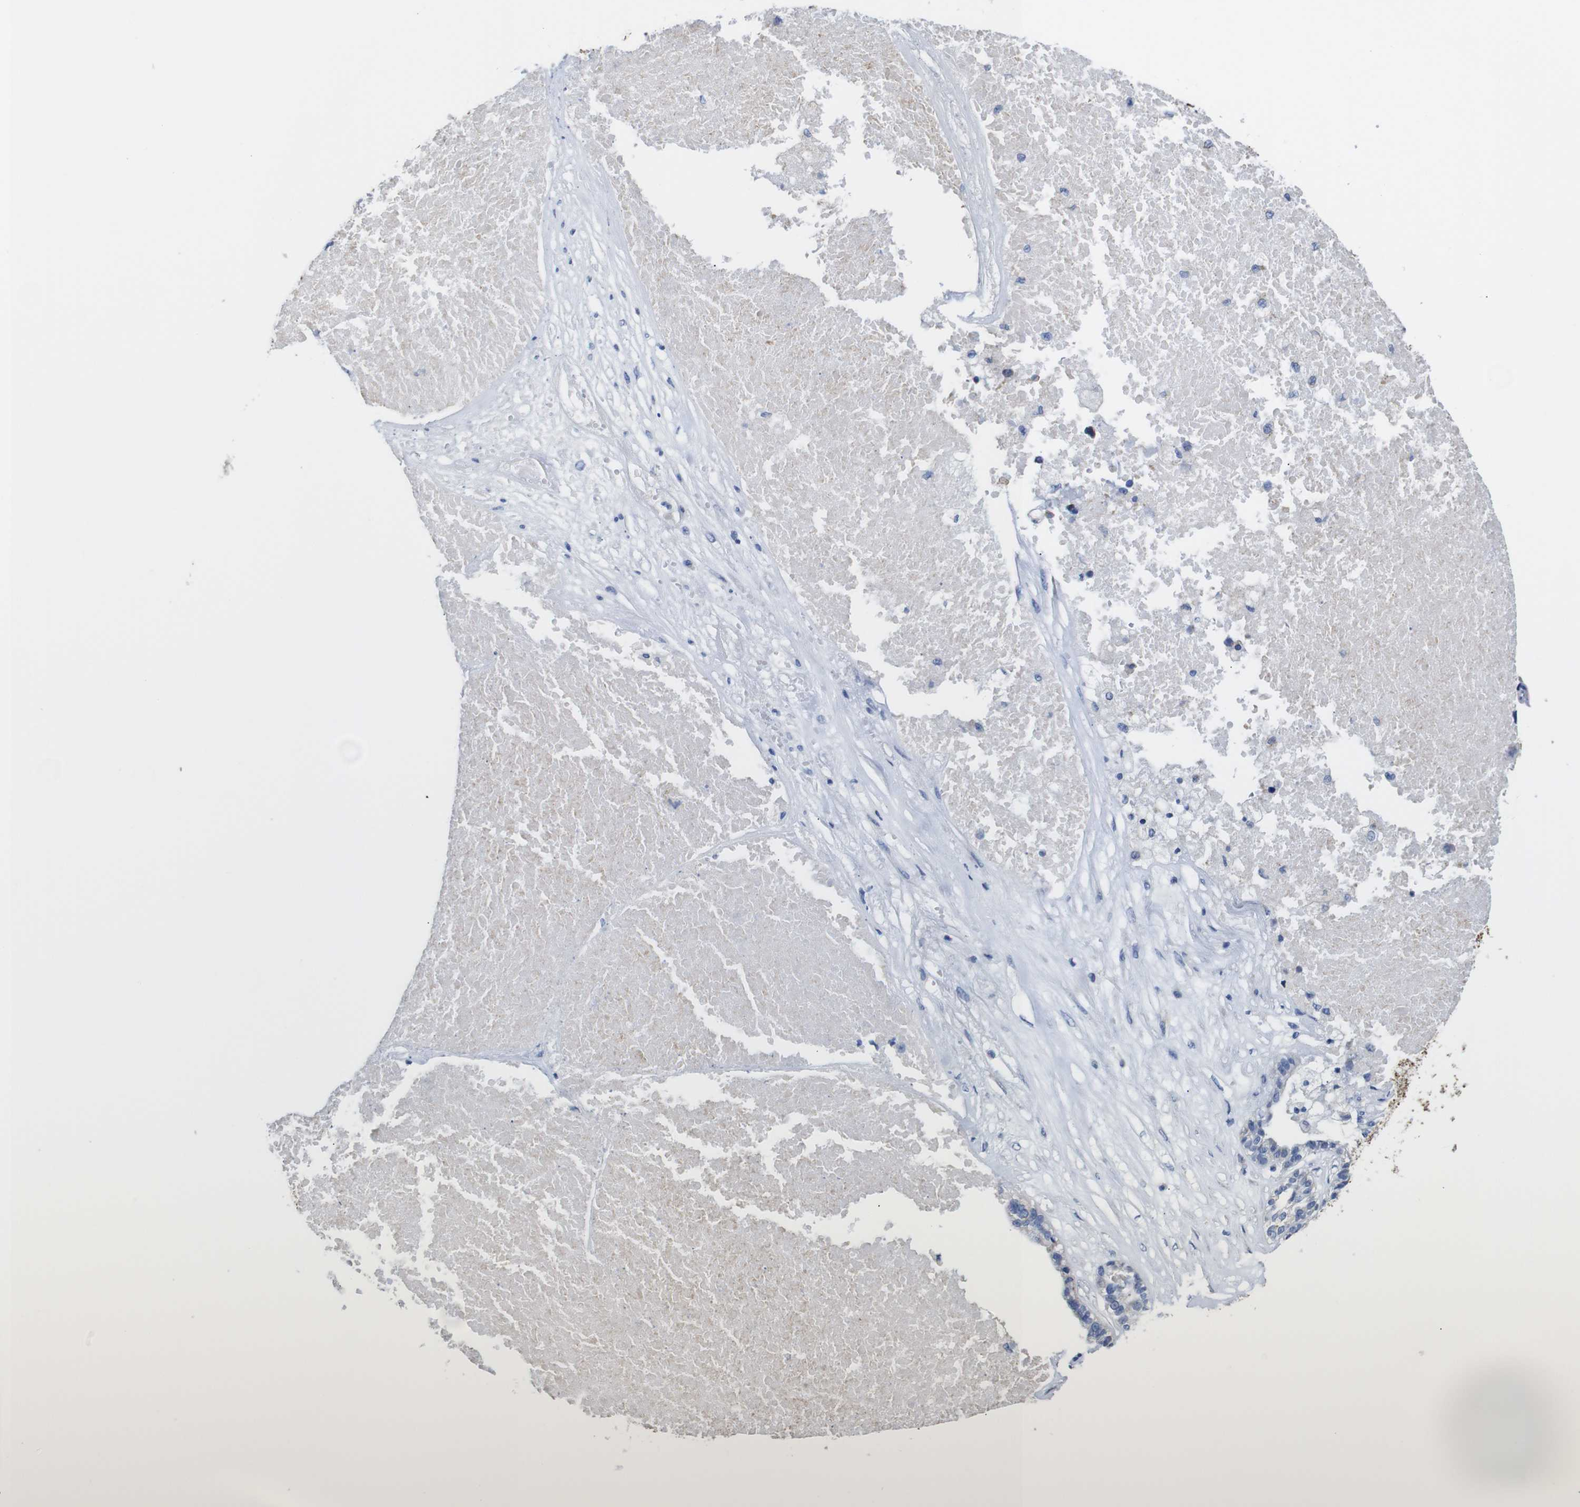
{"staining": {"intensity": "negative", "quantity": "none", "location": "none"}, "tissue": "ovarian cancer", "cell_type": "Tumor cells", "image_type": "cancer", "snomed": [{"axis": "morphology", "description": "Cystadenocarcinoma, serous, NOS"}, {"axis": "topography", "description": "Ovary"}], "caption": "Ovarian cancer (serous cystadenocarcinoma) stained for a protein using IHC exhibits no expression tumor cells.", "gene": "MAOA", "patient": {"sex": "female", "age": 59}}